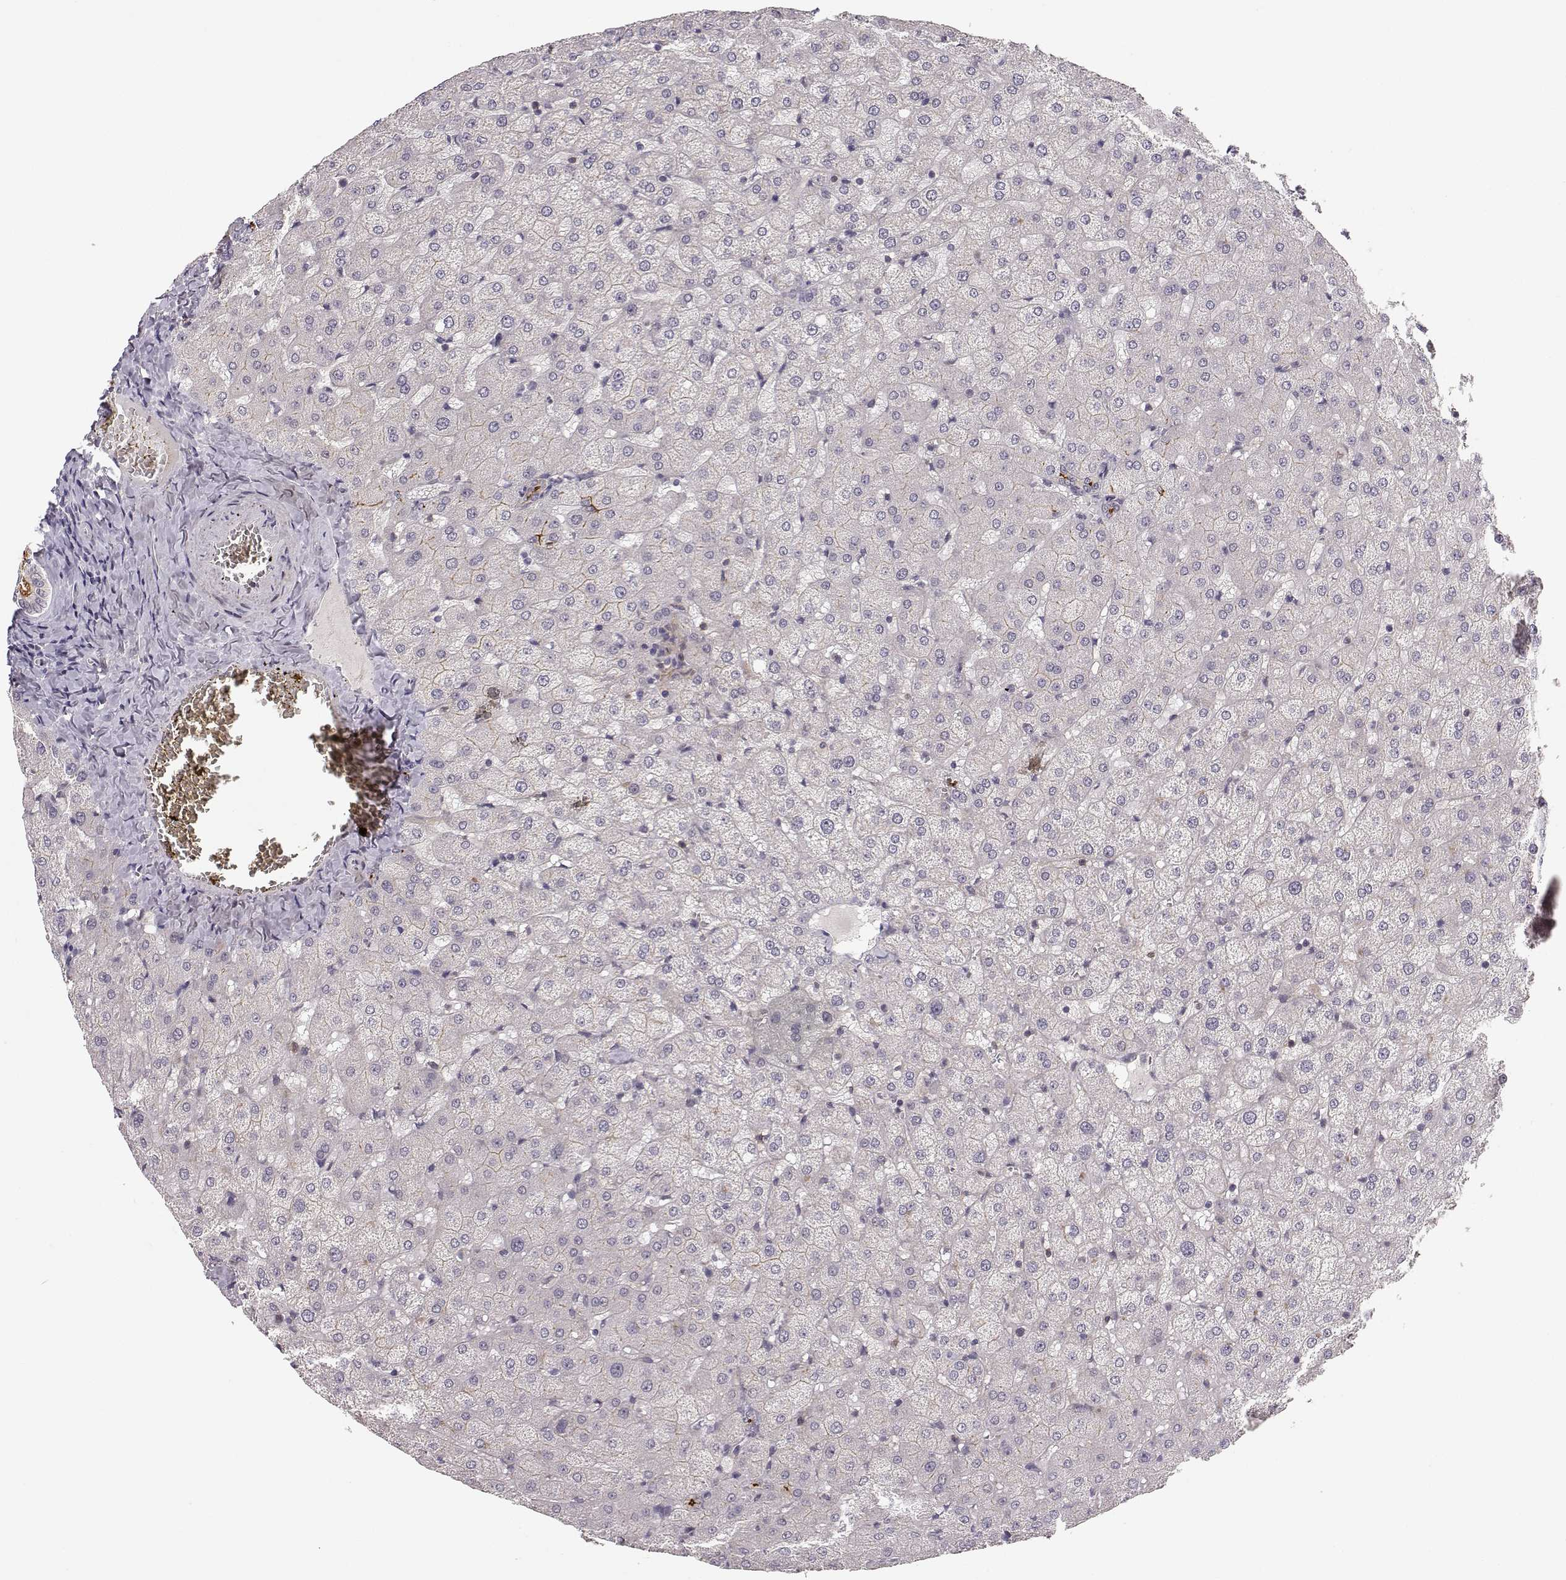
{"staining": {"intensity": "negative", "quantity": "none", "location": "none"}, "tissue": "liver", "cell_type": "Cholangiocytes", "image_type": "normal", "snomed": [{"axis": "morphology", "description": "Normal tissue, NOS"}, {"axis": "topography", "description": "Liver"}], "caption": "This is a photomicrograph of IHC staining of benign liver, which shows no positivity in cholangiocytes.", "gene": "PLEKHG3", "patient": {"sex": "female", "age": 50}}